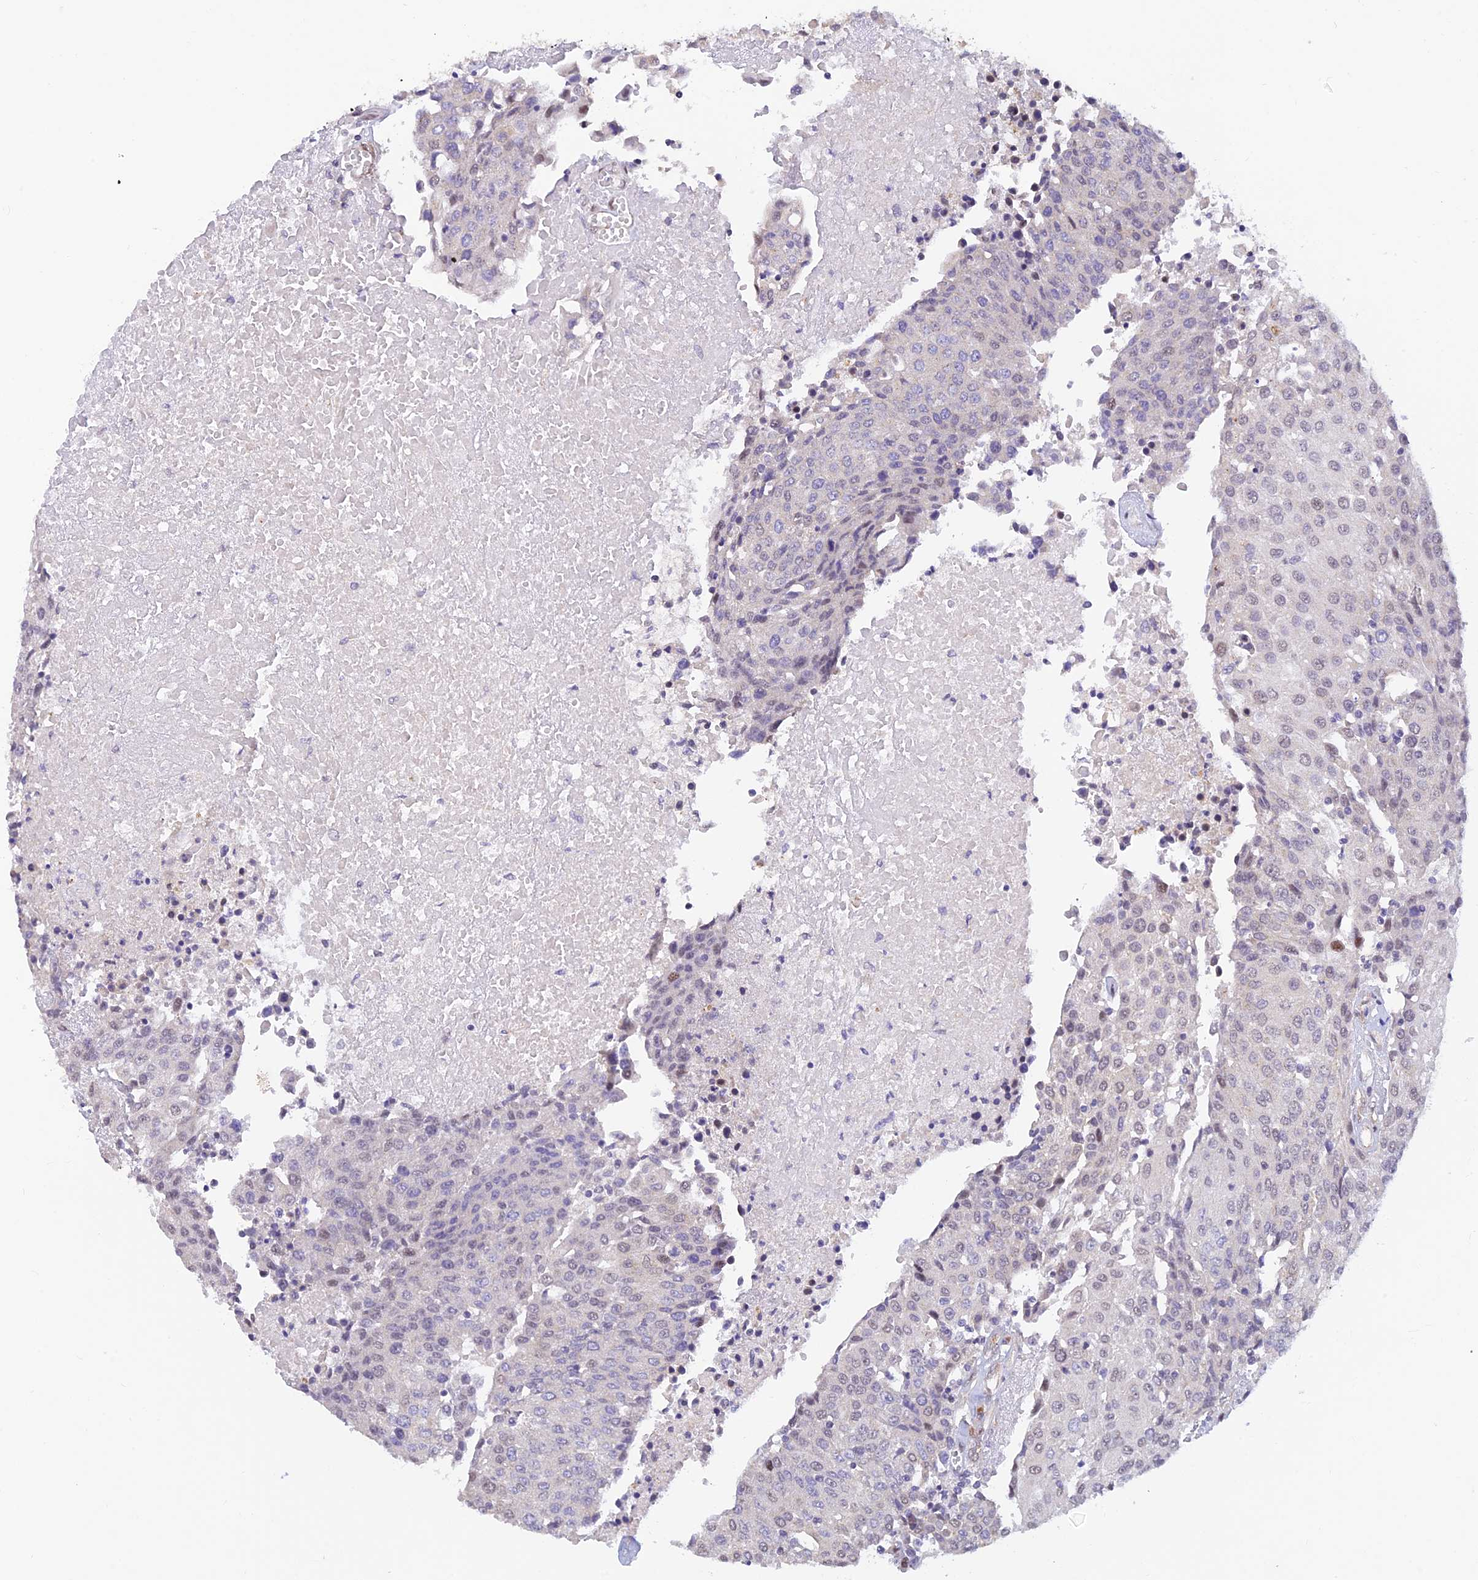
{"staining": {"intensity": "moderate", "quantity": "<25%", "location": "nuclear"}, "tissue": "urothelial cancer", "cell_type": "Tumor cells", "image_type": "cancer", "snomed": [{"axis": "morphology", "description": "Urothelial carcinoma, High grade"}, {"axis": "topography", "description": "Urinary bladder"}], "caption": "A photomicrograph of human high-grade urothelial carcinoma stained for a protein exhibits moderate nuclear brown staining in tumor cells.", "gene": "INKA1", "patient": {"sex": "female", "age": 85}}